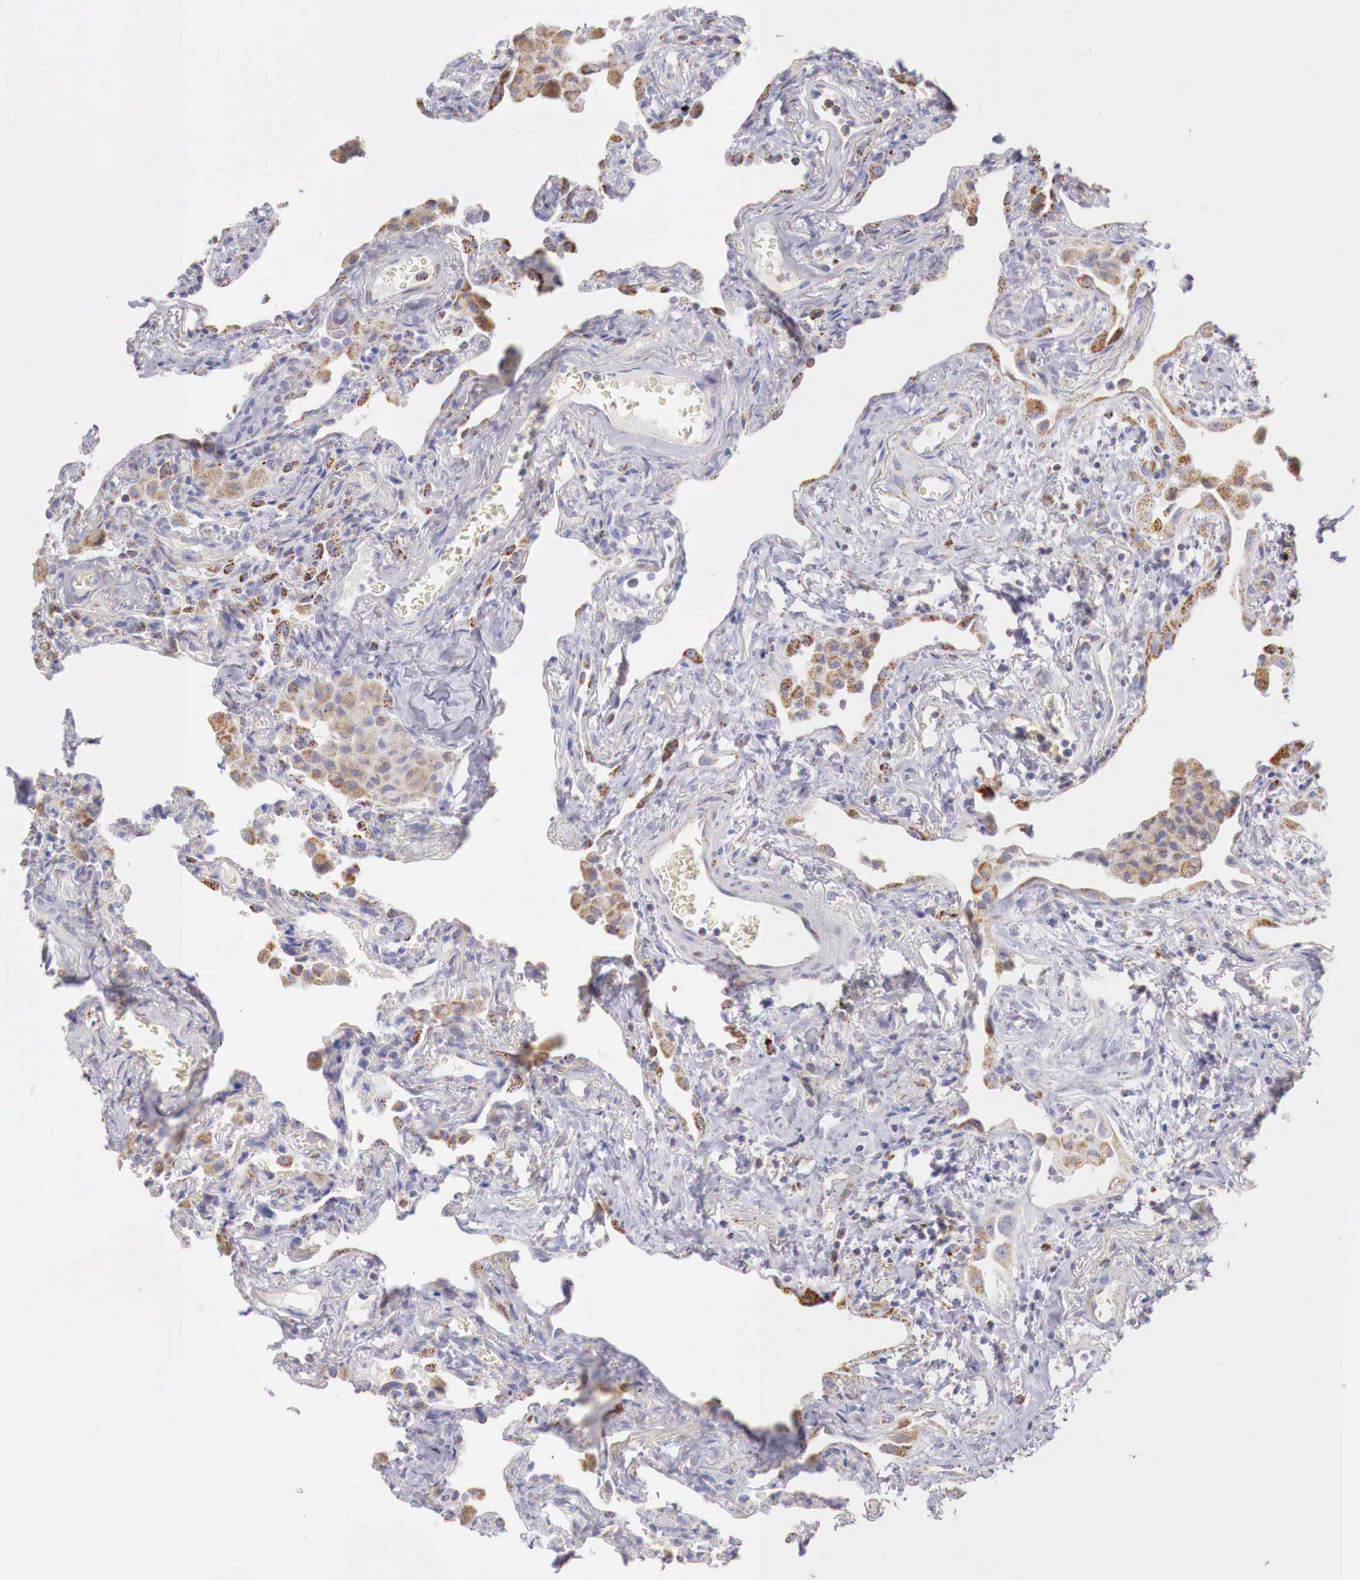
{"staining": {"intensity": "negative", "quantity": "none", "location": "none"}, "tissue": "lung", "cell_type": "Alveolar cells", "image_type": "normal", "snomed": [{"axis": "morphology", "description": "Normal tissue, NOS"}, {"axis": "topography", "description": "Lung"}], "caption": "Benign lung was stained to show a protein in brown. There is no significant expression in alveolar cells. (DAB (3,3'-diaminobenzidine) immunohistochemistry visualized using brightfield microscopy, high magnification).", "gene": "IDH3G", "patient": {"sex": "male", "age": 73}}